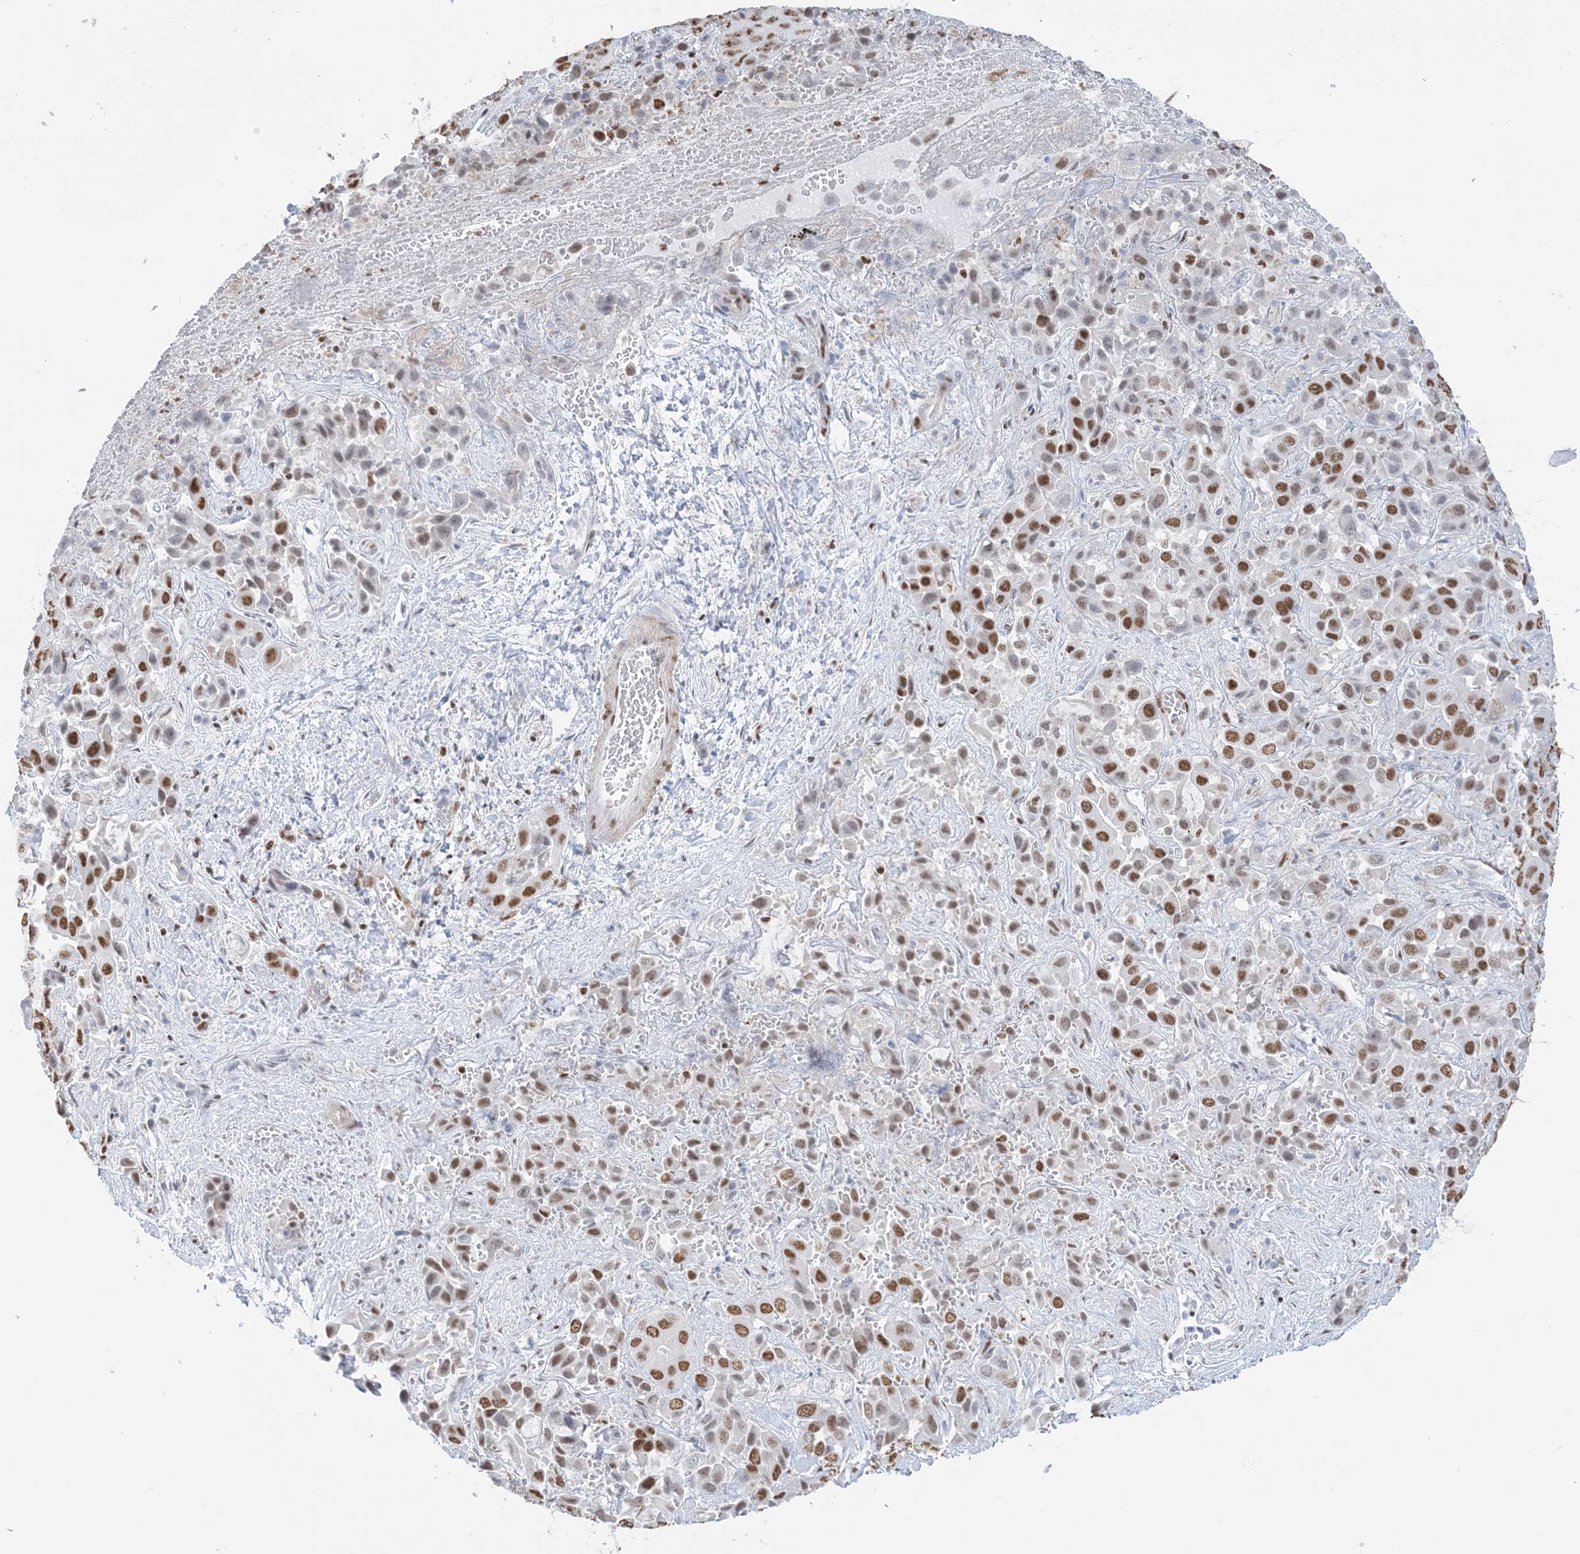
{"staining": {"intensity": "moderate", "quantity": ">75%", "location": "nuclear"}, "tissue": "liver cancer", "cell_type": "Tumor cells", "image_type": "cancer", "snomed": [{"axis": "morphology", "description": "Cholangiocarcinoma"}, {"axis": "topography", "description": "Liver"}], "caption": "Liver cancer stained with DAB (3,3'-diaminobenzidine) IHC exhibits medium levels of moderate nuclear staining in about >75% of tumor cells.", "gene": "ZNF792", "patient": {"sex": "female", "age": 52}}